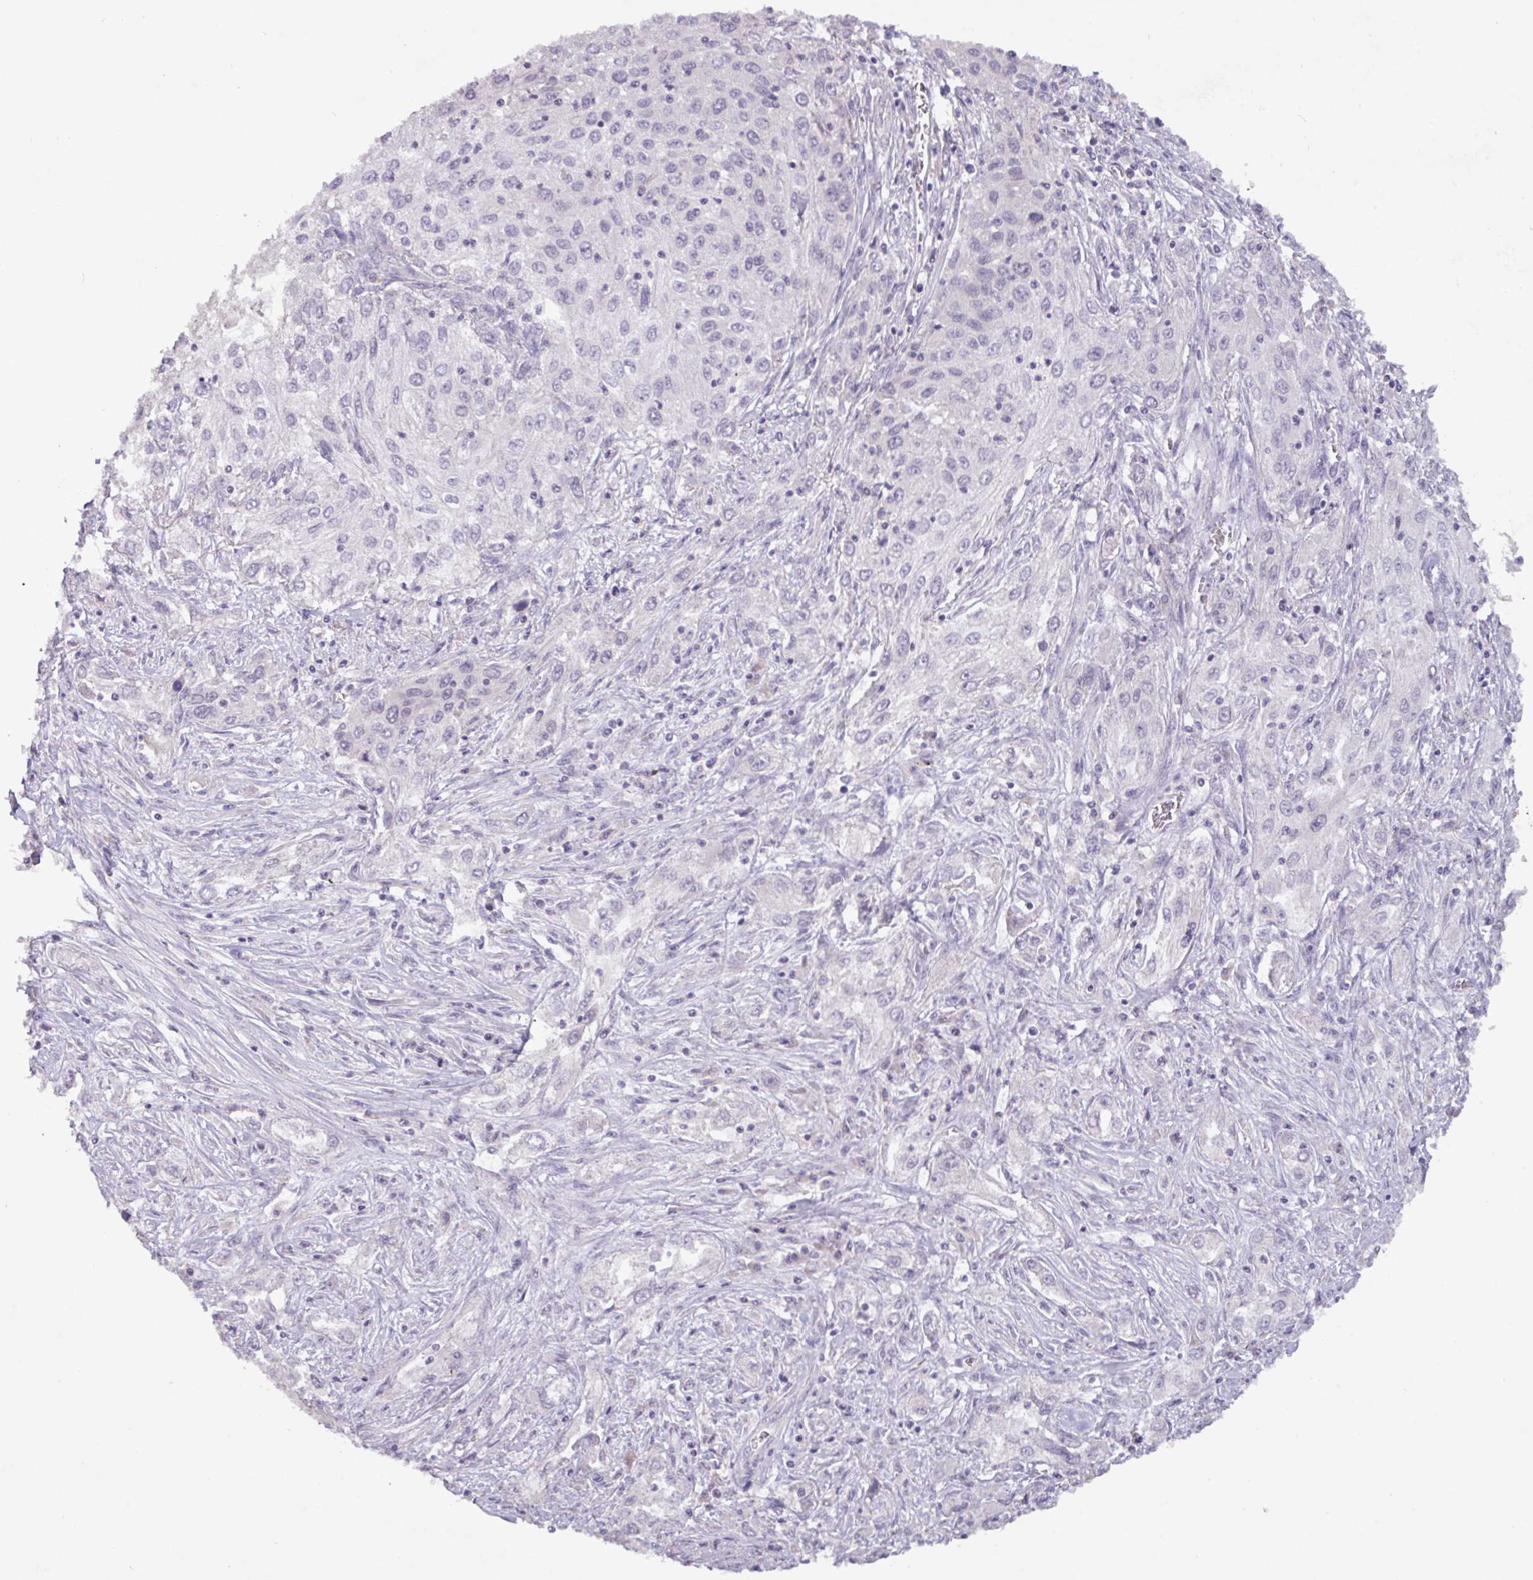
{"staining": {"intensity": "negative", "quantity": "none", "location": "none"}, "tissue": "lung cancer", "cell_type": "Tumor cells", "image_type": "cancer", "snomed": [{"axis": "morphology", "description": "Squamous cell carcinoma, NOS"}, {"axis": "topography", "description": "Lung"}], "caption": "Immunohistochemistry (IHC) histopathology image of neoplastic tissue: lung squamous cell carcinoma stained with DAB (3,3'-diaminobenzidine) shows no significant protein positivity in tumor cells.", "gene": "PAX8", "patient": {"sex": "female", "age": 69}}